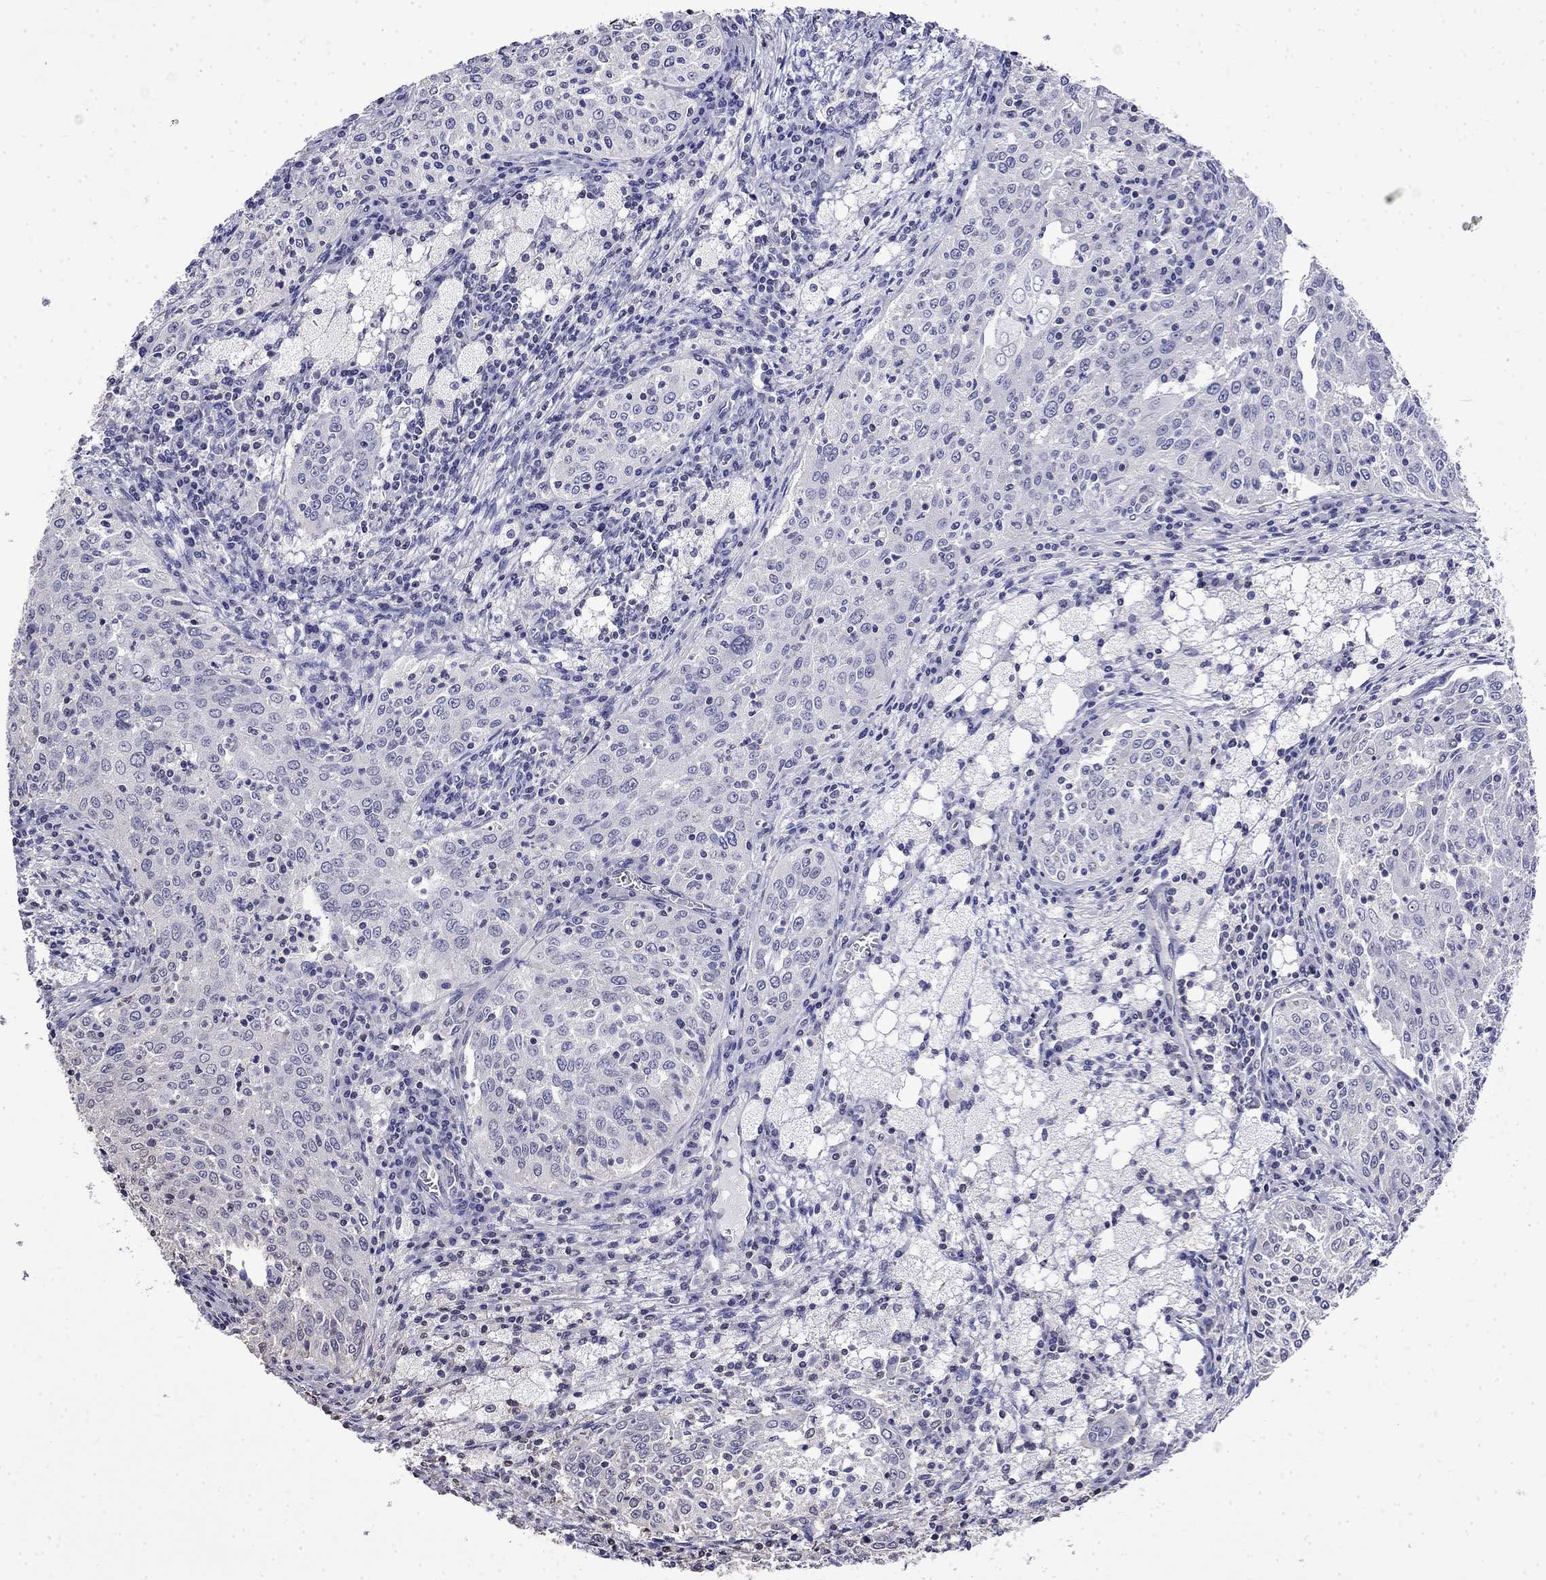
{"staining": {"intensity": "negative", "quantity": "none", "location": "none"}, "tissue": "cervical cancer", "cell_type": "Tumor cells", "image_type": "cancer", "snomed": [{"axis": "morphology", "description": "Squamous cell carcinoma, NOS"}, {"axis": "topography", "description": "Cervix"}], "caption": "The immunohistochemistry micrograph has no significant staining in tumor cells of squamous cell carcinoma (cervical) tissue.", "gene": "GUCA1B", "patient": {"sex": "female", "age": 41}}